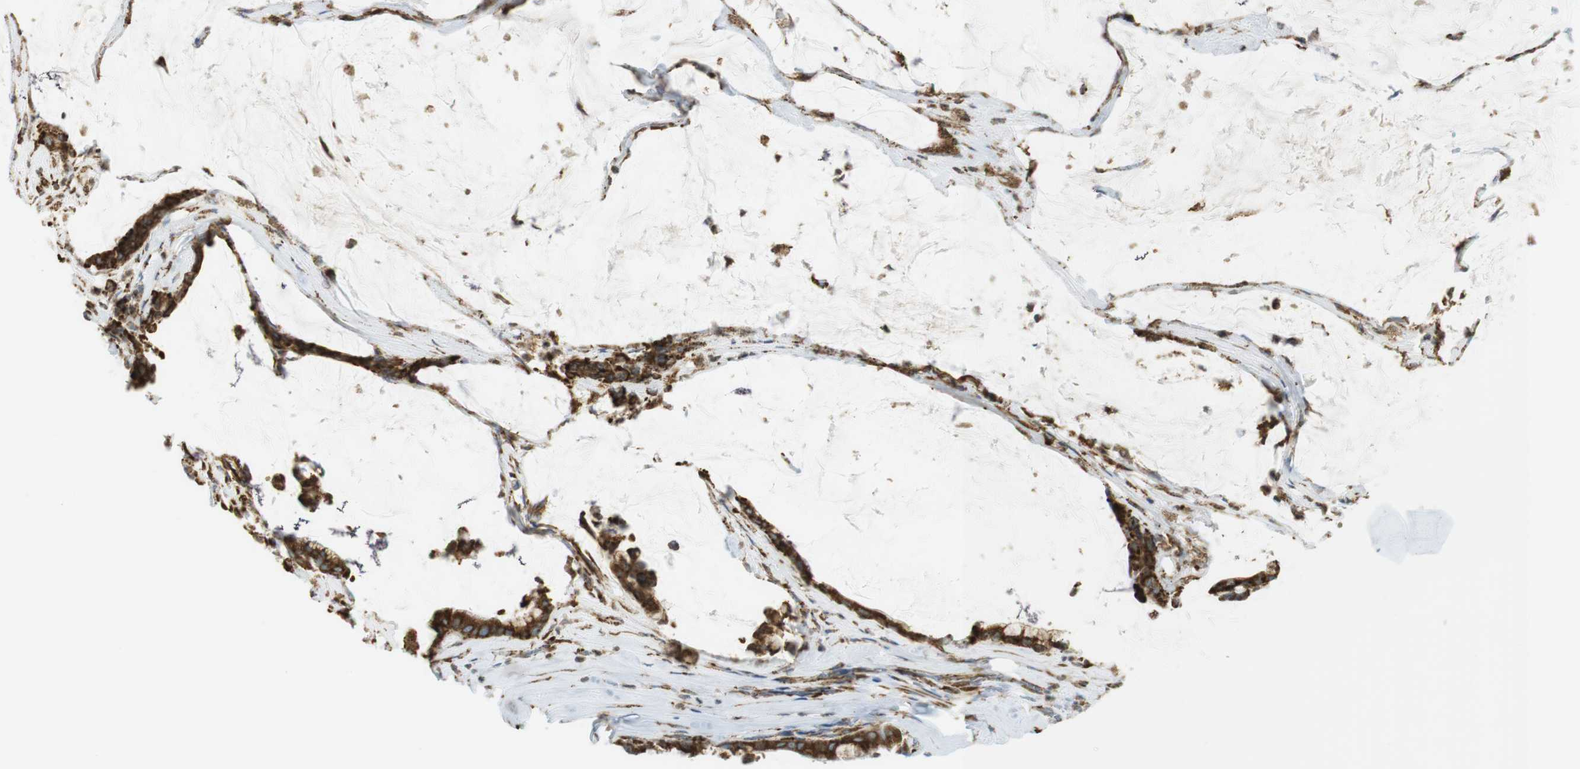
{"staining": {"intensity": "strong", "quantity": ">75%", "location": "cytoplasmic/membranous"}, "tissue": "pancreatic cancer", "cell_type": "Tumor cells", "image_type": "cancer", "snomed": [{"axis": "morphology", "description": "Adenocarcinoma, NOS"}, {"axis": "topography", "description": "Pancreas"}], "caption": "Immunohistochemistry photomicrograph of neoplastic tissue: pancreatic cancer (adenocarcinoma) stained using immunohistochemistry demonstrates high levels of strong protein expression localized specifically in the cytoplasmic/membranous of tumor cells, appearing as a cytoplasmic/membranous brown color.", "gene": "MBOAT2", "patient": {"sex": "male", "age": 41}}